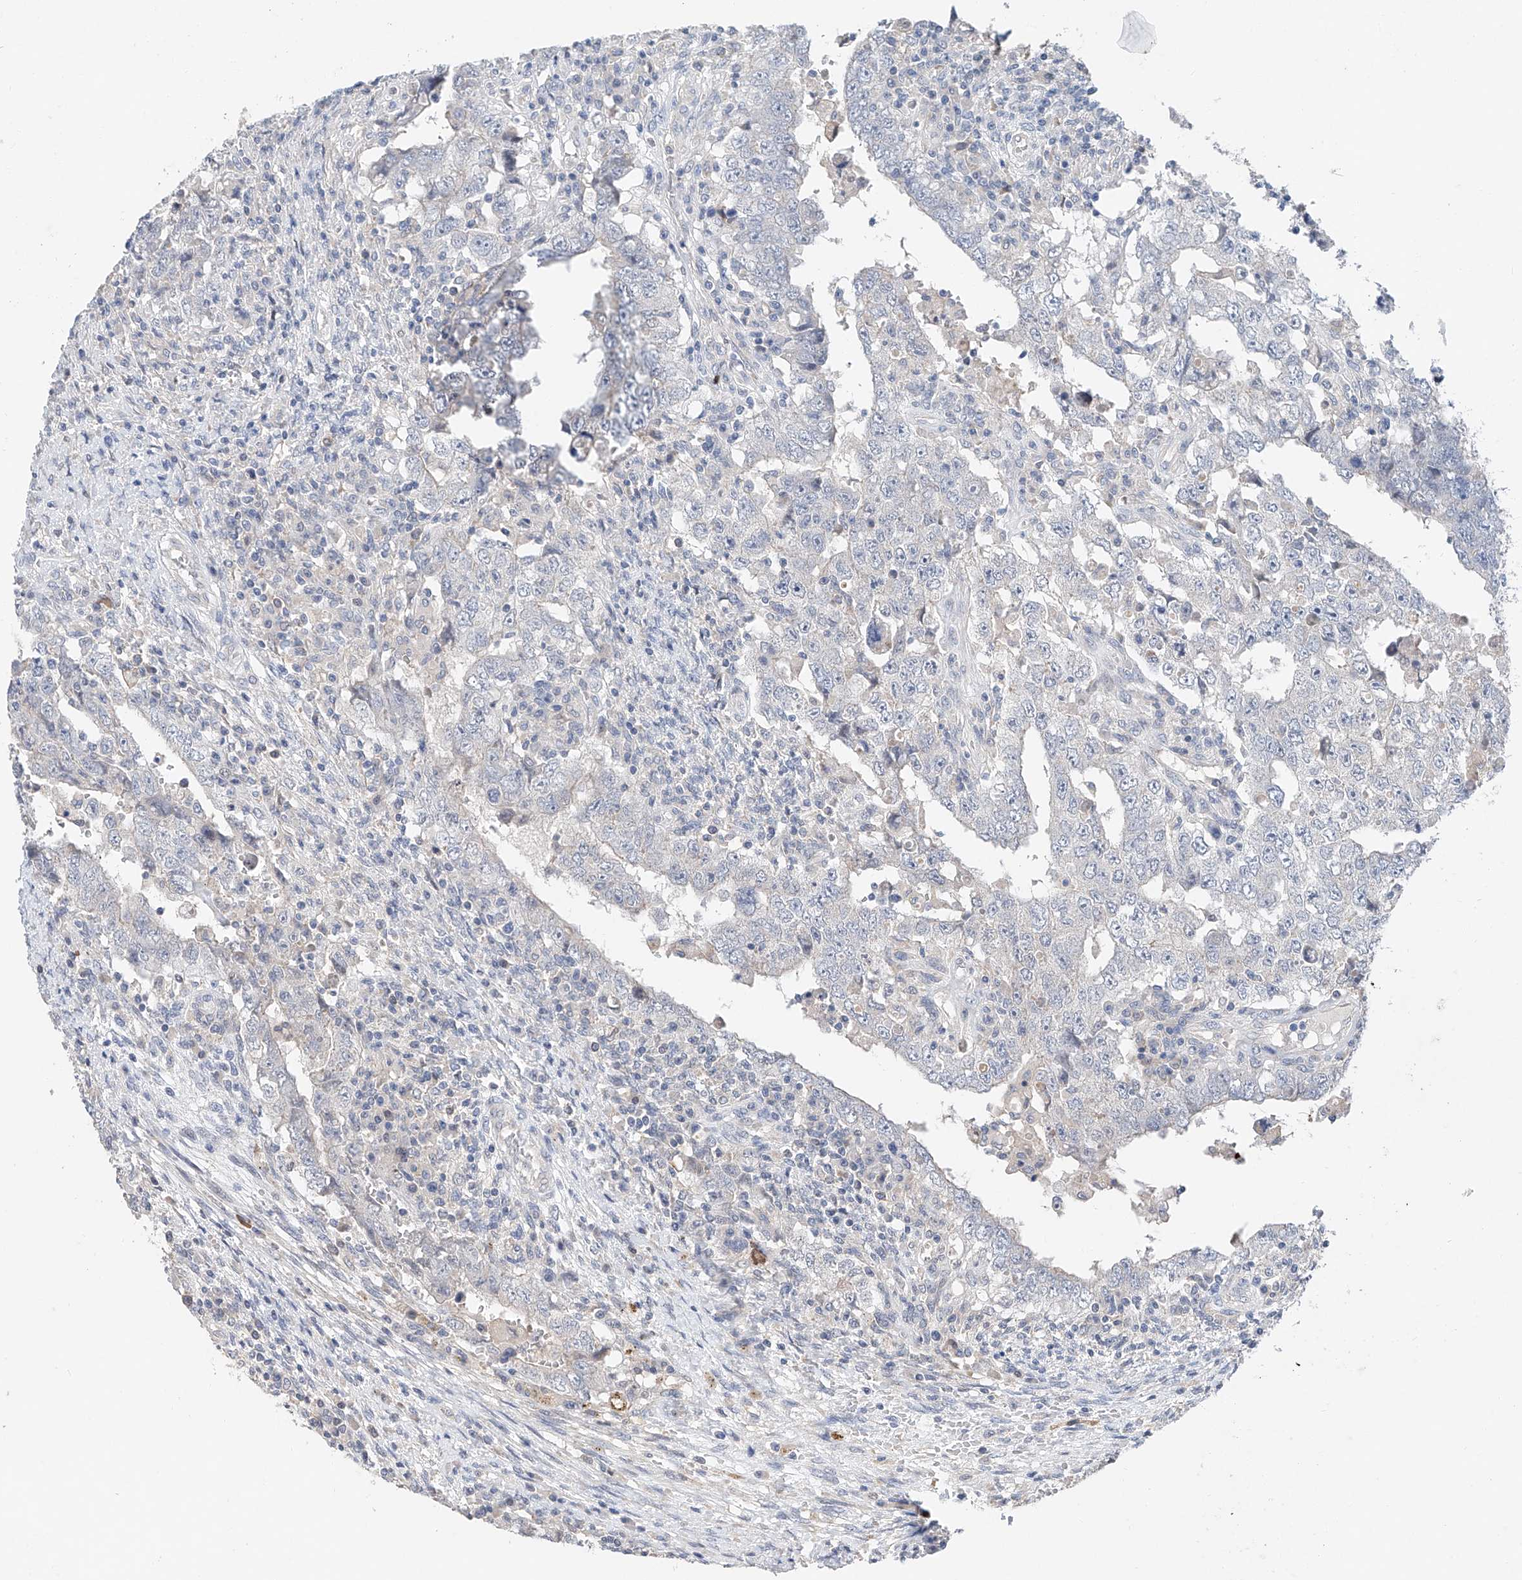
{"staining": {"intensity": "negative", "quantity": "none", "location": "none"}, "tissue": "testis cancer", "cell_type": "Tumor cells", "image_type": "cancer", "snomed": [{"axis": "morphology", "description": "Carcinoma, Embryonal, NOS"}, {"axis": "topography", "description": "Testis"}], "caption": "High magnification brightfield microscopy of testis embryonal carcinoma stained with DAB (3,3'-diaminobenzidine) (brown) and counterstained with hematoxylin (blue): tumor cells show no significant staining.", "gene": "FUCA2", "patient": {"sex": "male", "age": 26}}